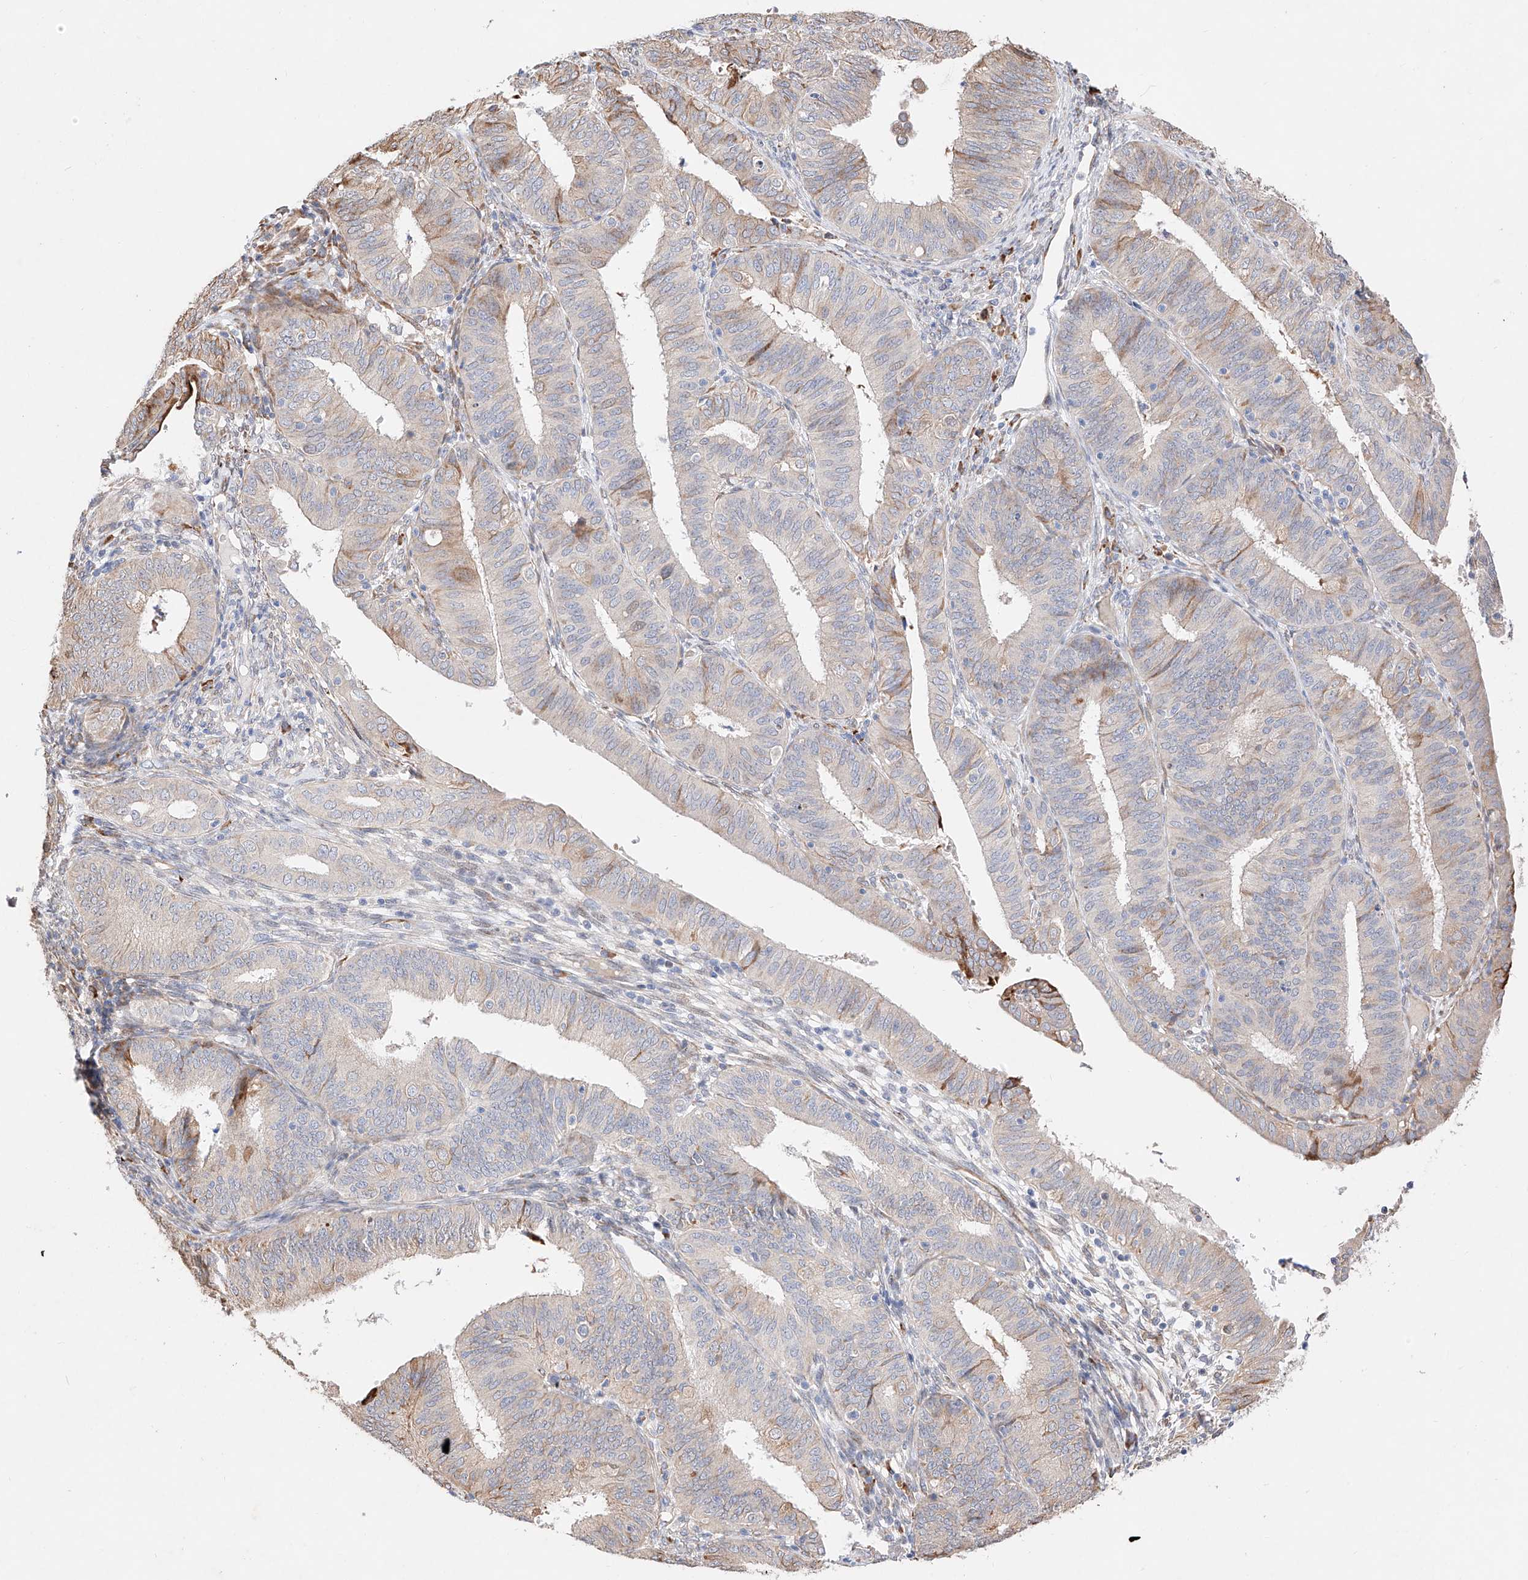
{"staining": {"intensity": "weak", "quantity": "<25%", "location": "cytoplasmic/membranous"}, "tissue": "endometrial cancer", "cell_type": "Tumor cells", "image_type": "cancer", "snomed": [{"axis": "morphology", "description": "Adenocarcinoma, NOS"}, {"axis": "topography", "description": "Endometrium"}], "caption": "Human adenocarcinoma (endometrial) stained for a protein using IHC displays no expression in tumor cells.", "gene": "ATP9B", "patient": {"sex": "female", "age": 51}}